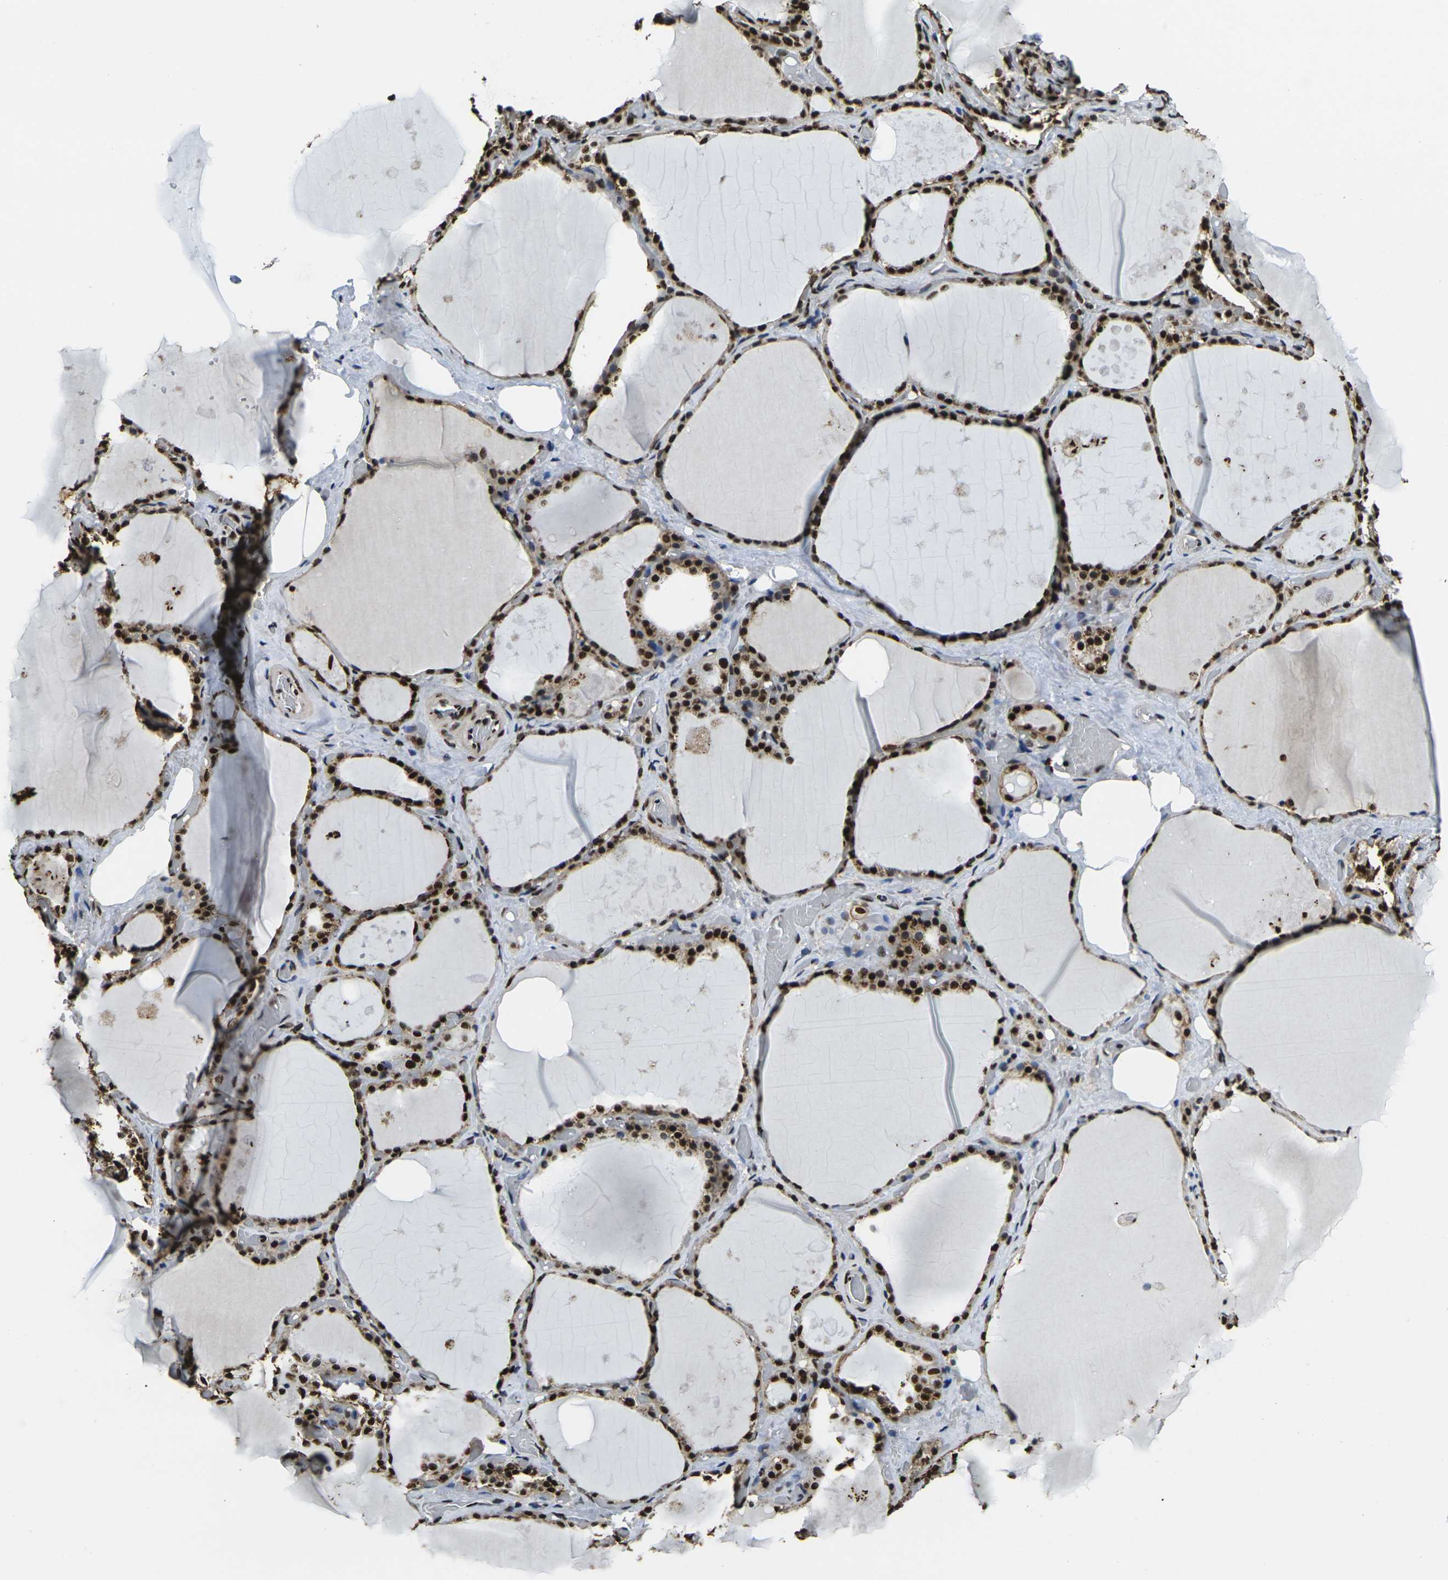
{"staining": {"intensity": "strong", "quantity": ">75%", "location": "nuclear"}, "tissue": "thyroid gland", "cell_type": "Glandular cells", "image_type": "normal", "snomed": [{"axis": "morphology", "description": "Normal tissue, NOS"}, {"axis": "topography", "description": "Thyroid gland"}], "caption": "A brown stain highlights strong nuclear staining of a protein in glandular cells of benign thyroid gland.", "gene": "SMARCC1", "patient": {"sex": "male", "age": 61}}